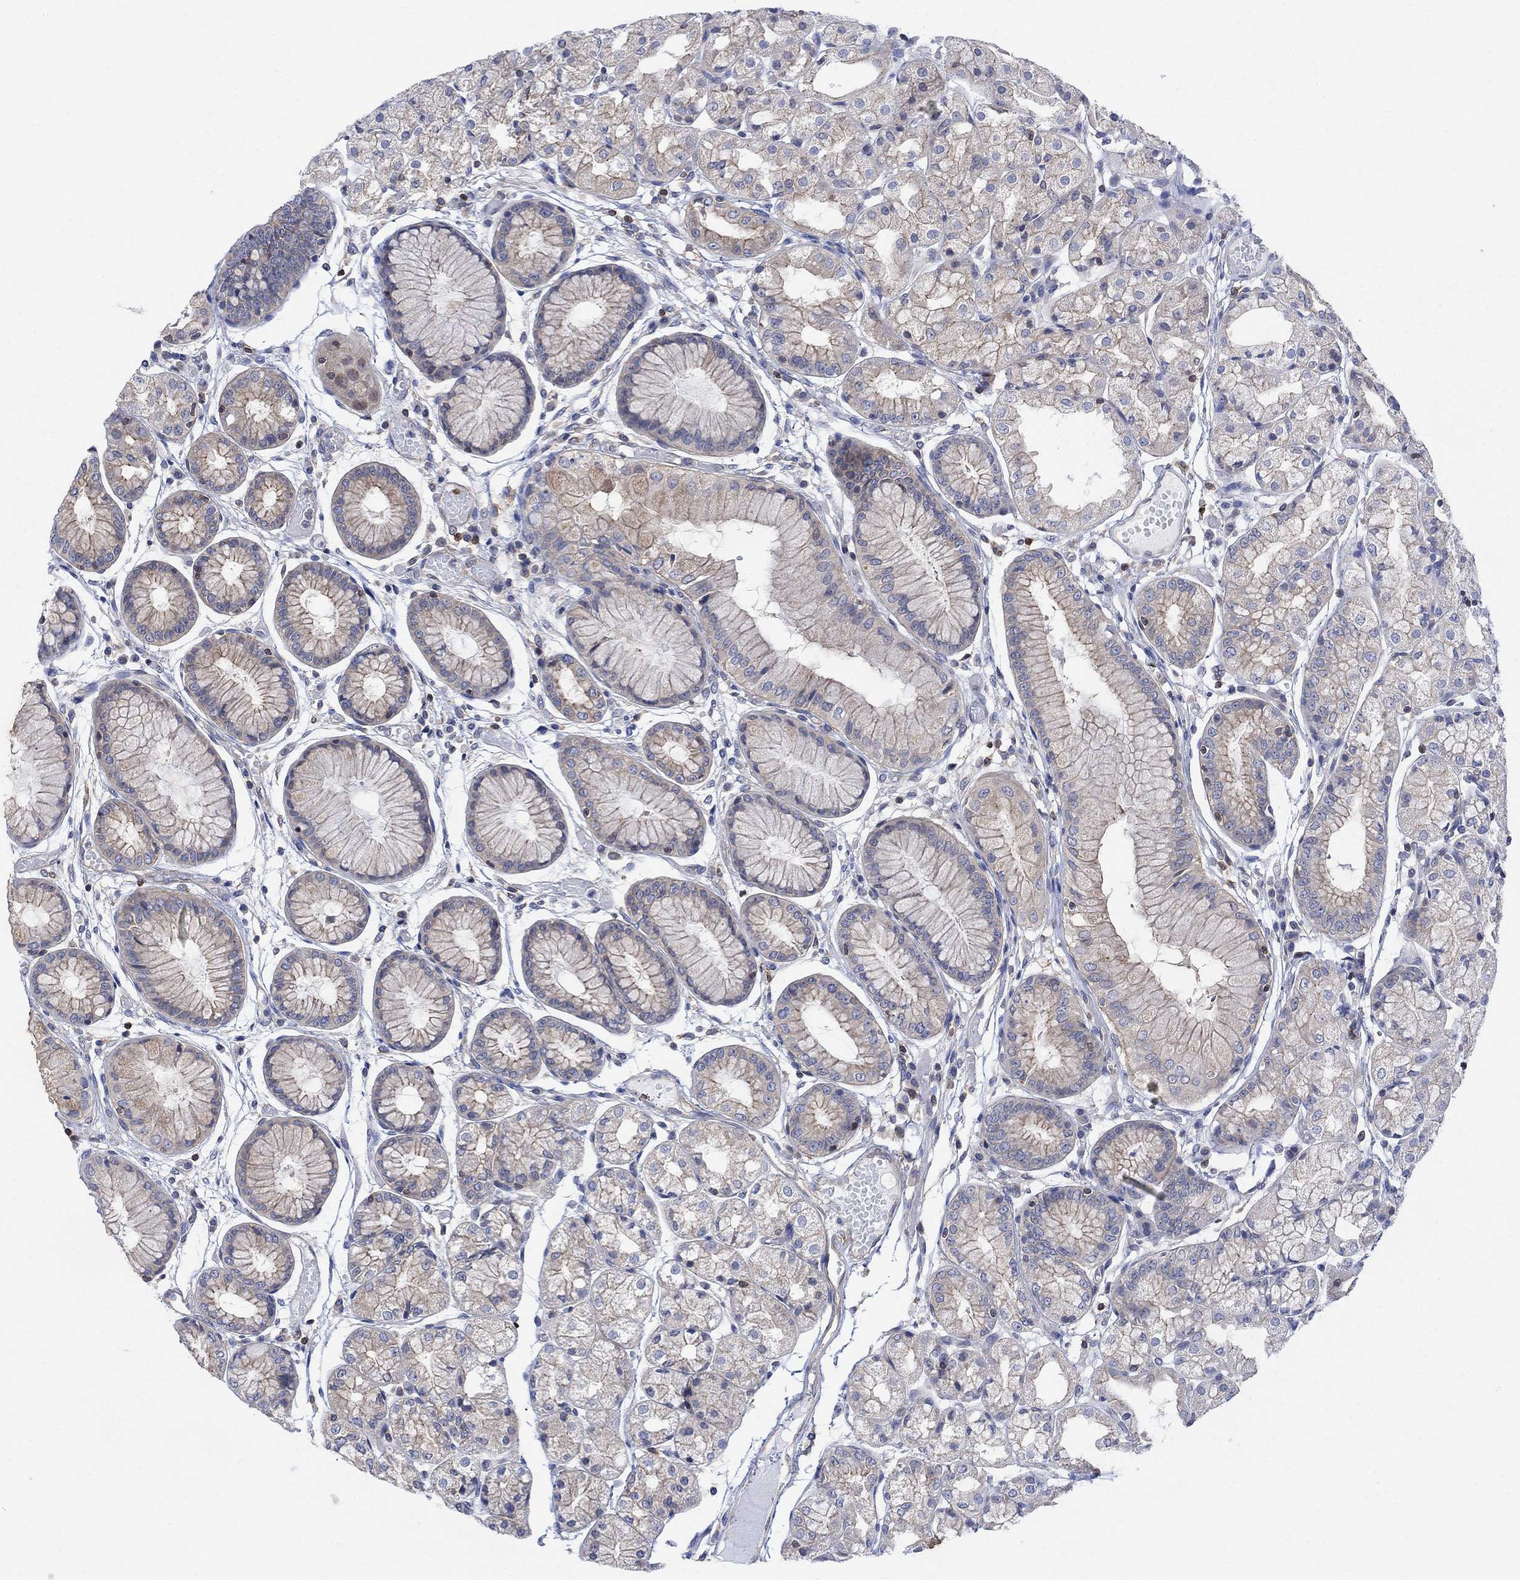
{"staining": {"intensity": "weak", "quantity": "<25%", "location": "cytoplasmic/membranous"}, "tissue": "stomach", "cell_type": "Glandular cells", "image_type": "normal", "snomed": [{"axis": "morphology", "description": "Normal tissue, NOS"}, {"axis": "topography", "description": "Stomach, upper"}], "caption": "DAB (3,3'-diaminobenzidine) immunohistochemical staining of unremarkable stomach reveals no significant expression in glandular cells.", "gene": "GBP5", "patient": {"sex": "male", "age": 72}}